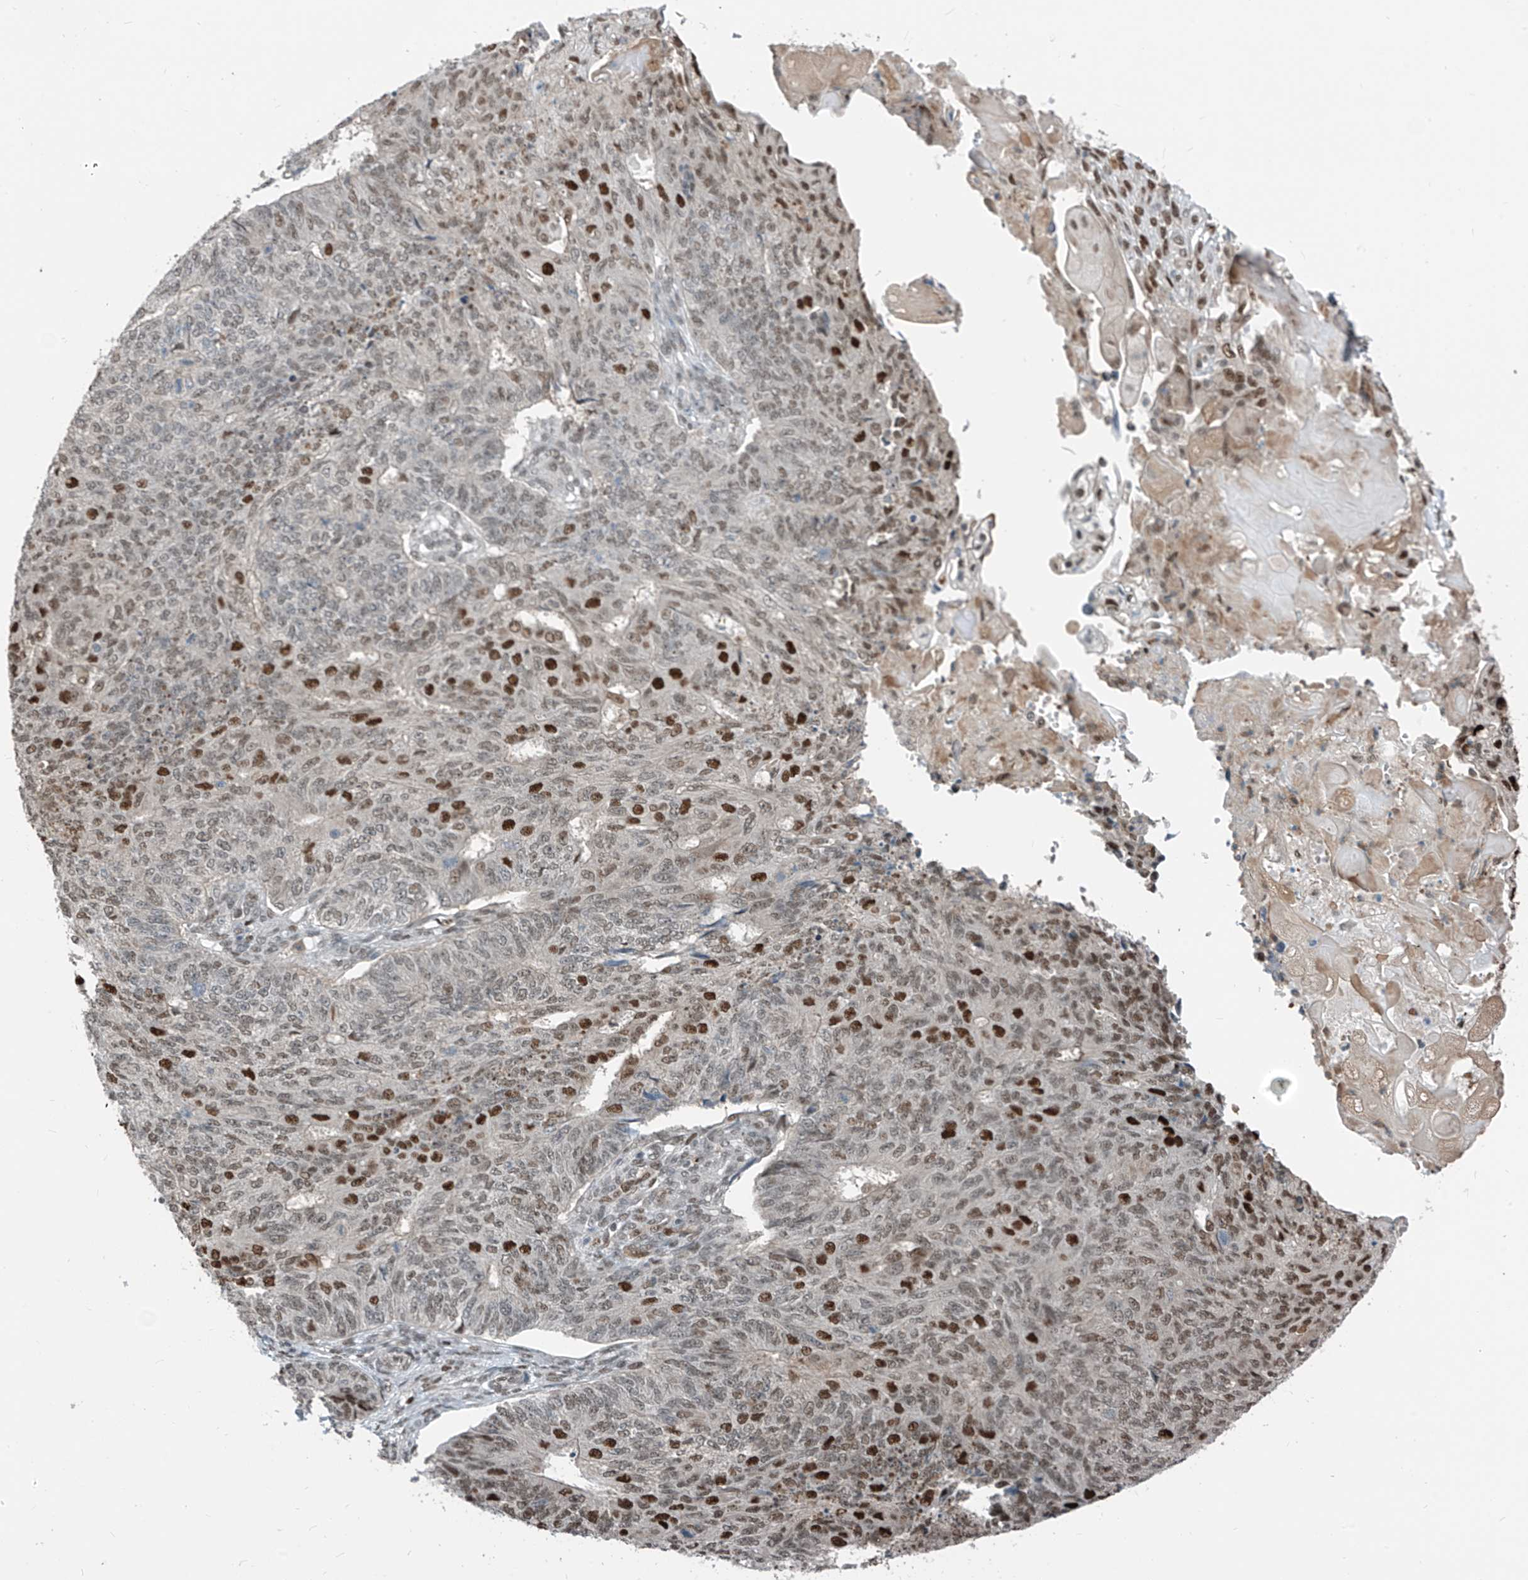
{"staining": {"intensity": "moderate", "quantity": "25%-75%", "location": "nuclear"}, "tissue": "endometrial cancer", "cell_type": "Tumor cells", "image_type": "cancer", "snomed": [{"axis": "morphology", "description": "Adenocarcinoma, NOS"}, {"axis": "topography", "description": "Endometrium"}], "caption": "This is a histology image of immunohistochemistry staining of endometrial adenocarcinoma, which shows moderate expression in the nuclear of tumor cells.", "gene": "RBP7", "patient": {"sex": "female", "age": 32}}